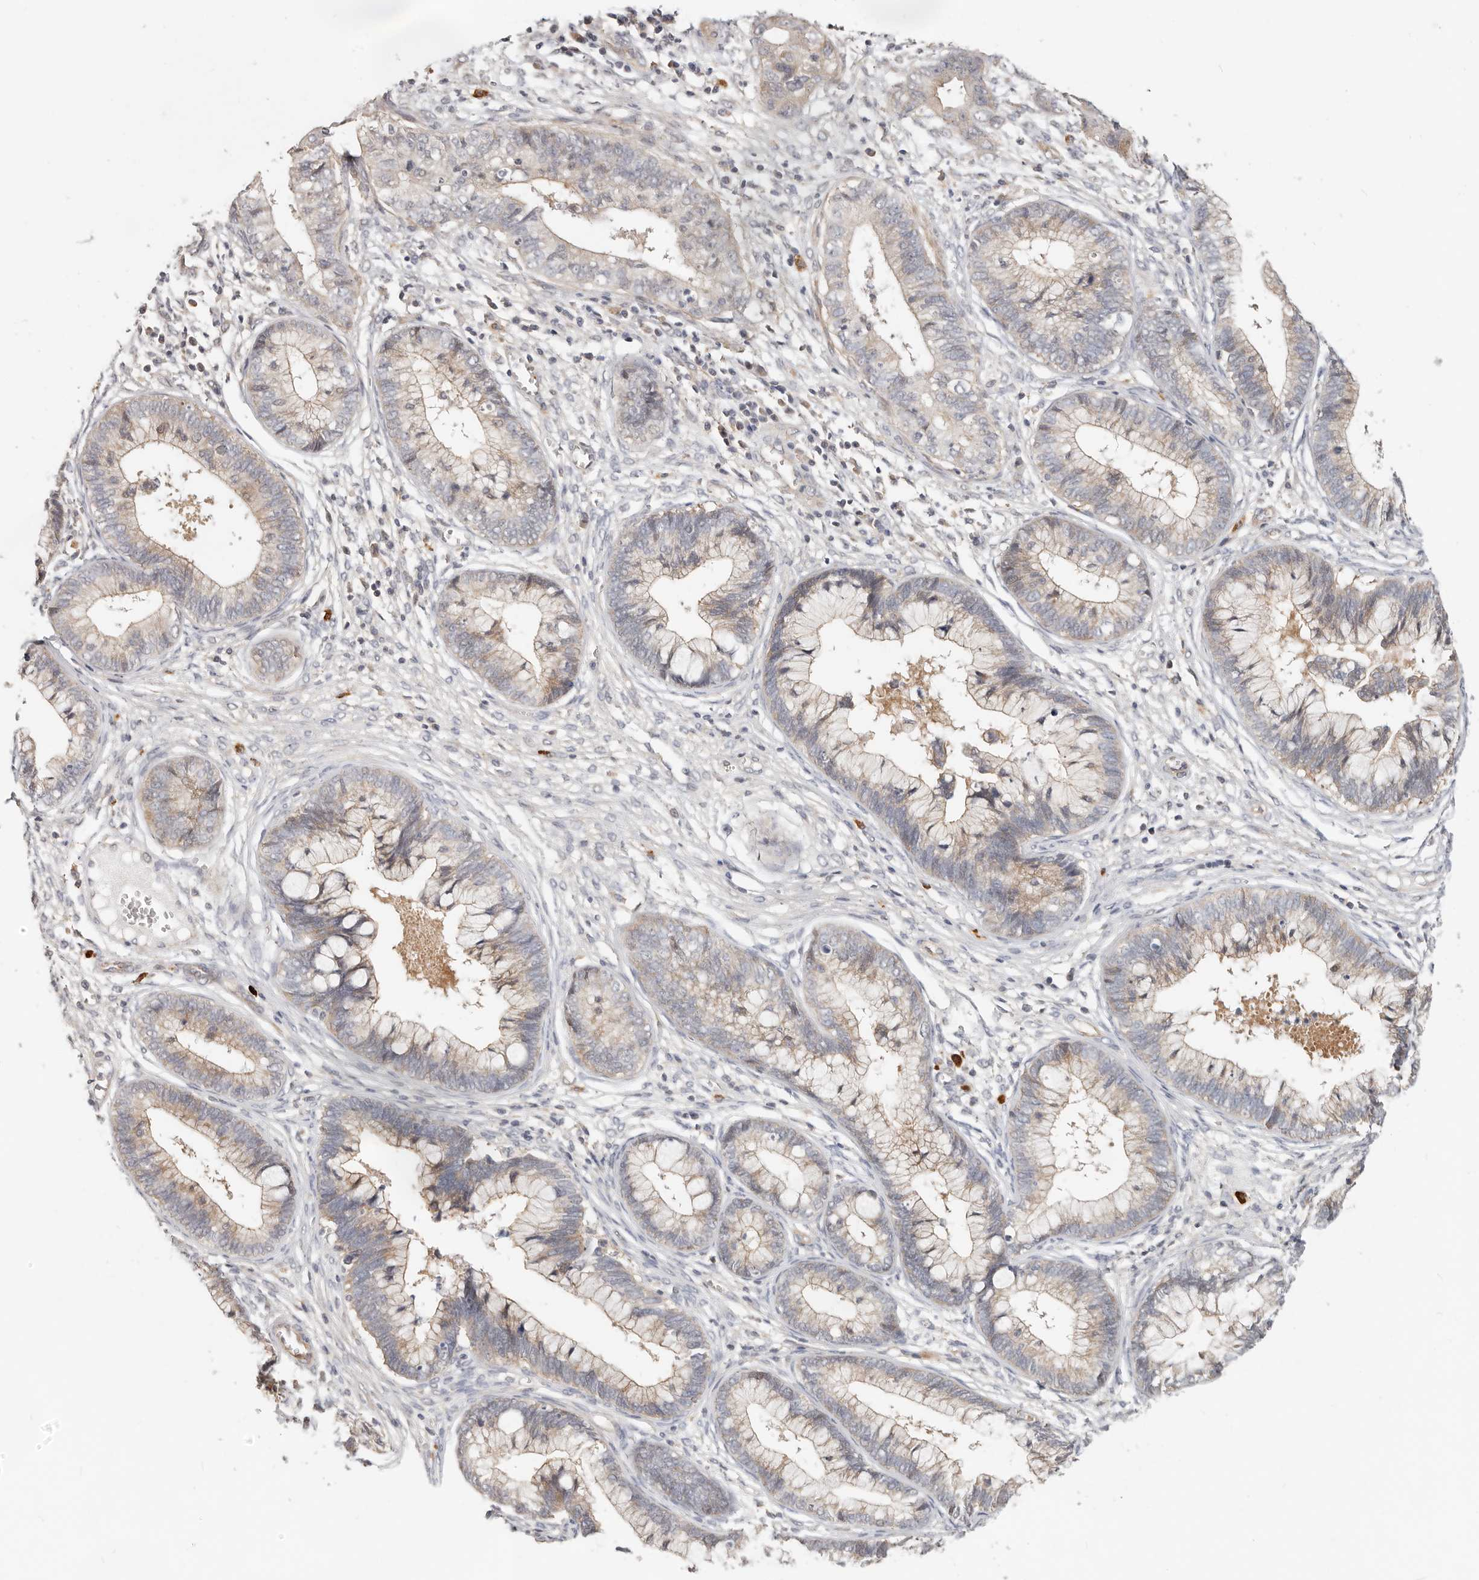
{"staining": {"intensity": "weak", "quantity": "<25%", "location": "cytoplasmic/membranous"}, "tissue": "cervical cancer", "cell_type": "Tumor cells", "image_type": "cancer", "snomed": [{"axis": "morphology", "description": "Adenocarcinoma, NOS"}, {"axis": "topography", "description": "Cervix"}], "caption": "IHC image of cervical cancer (adenocarcinoma) stained for a protein (brown), which demonstrates no positivity in tumor cells. (DAB (3,3'-diaminobenzidine) immunohistochemistry (IHC), high magnification).", "gene": "ZRANB1", "patient": {"sex": "female", "age": 44}}